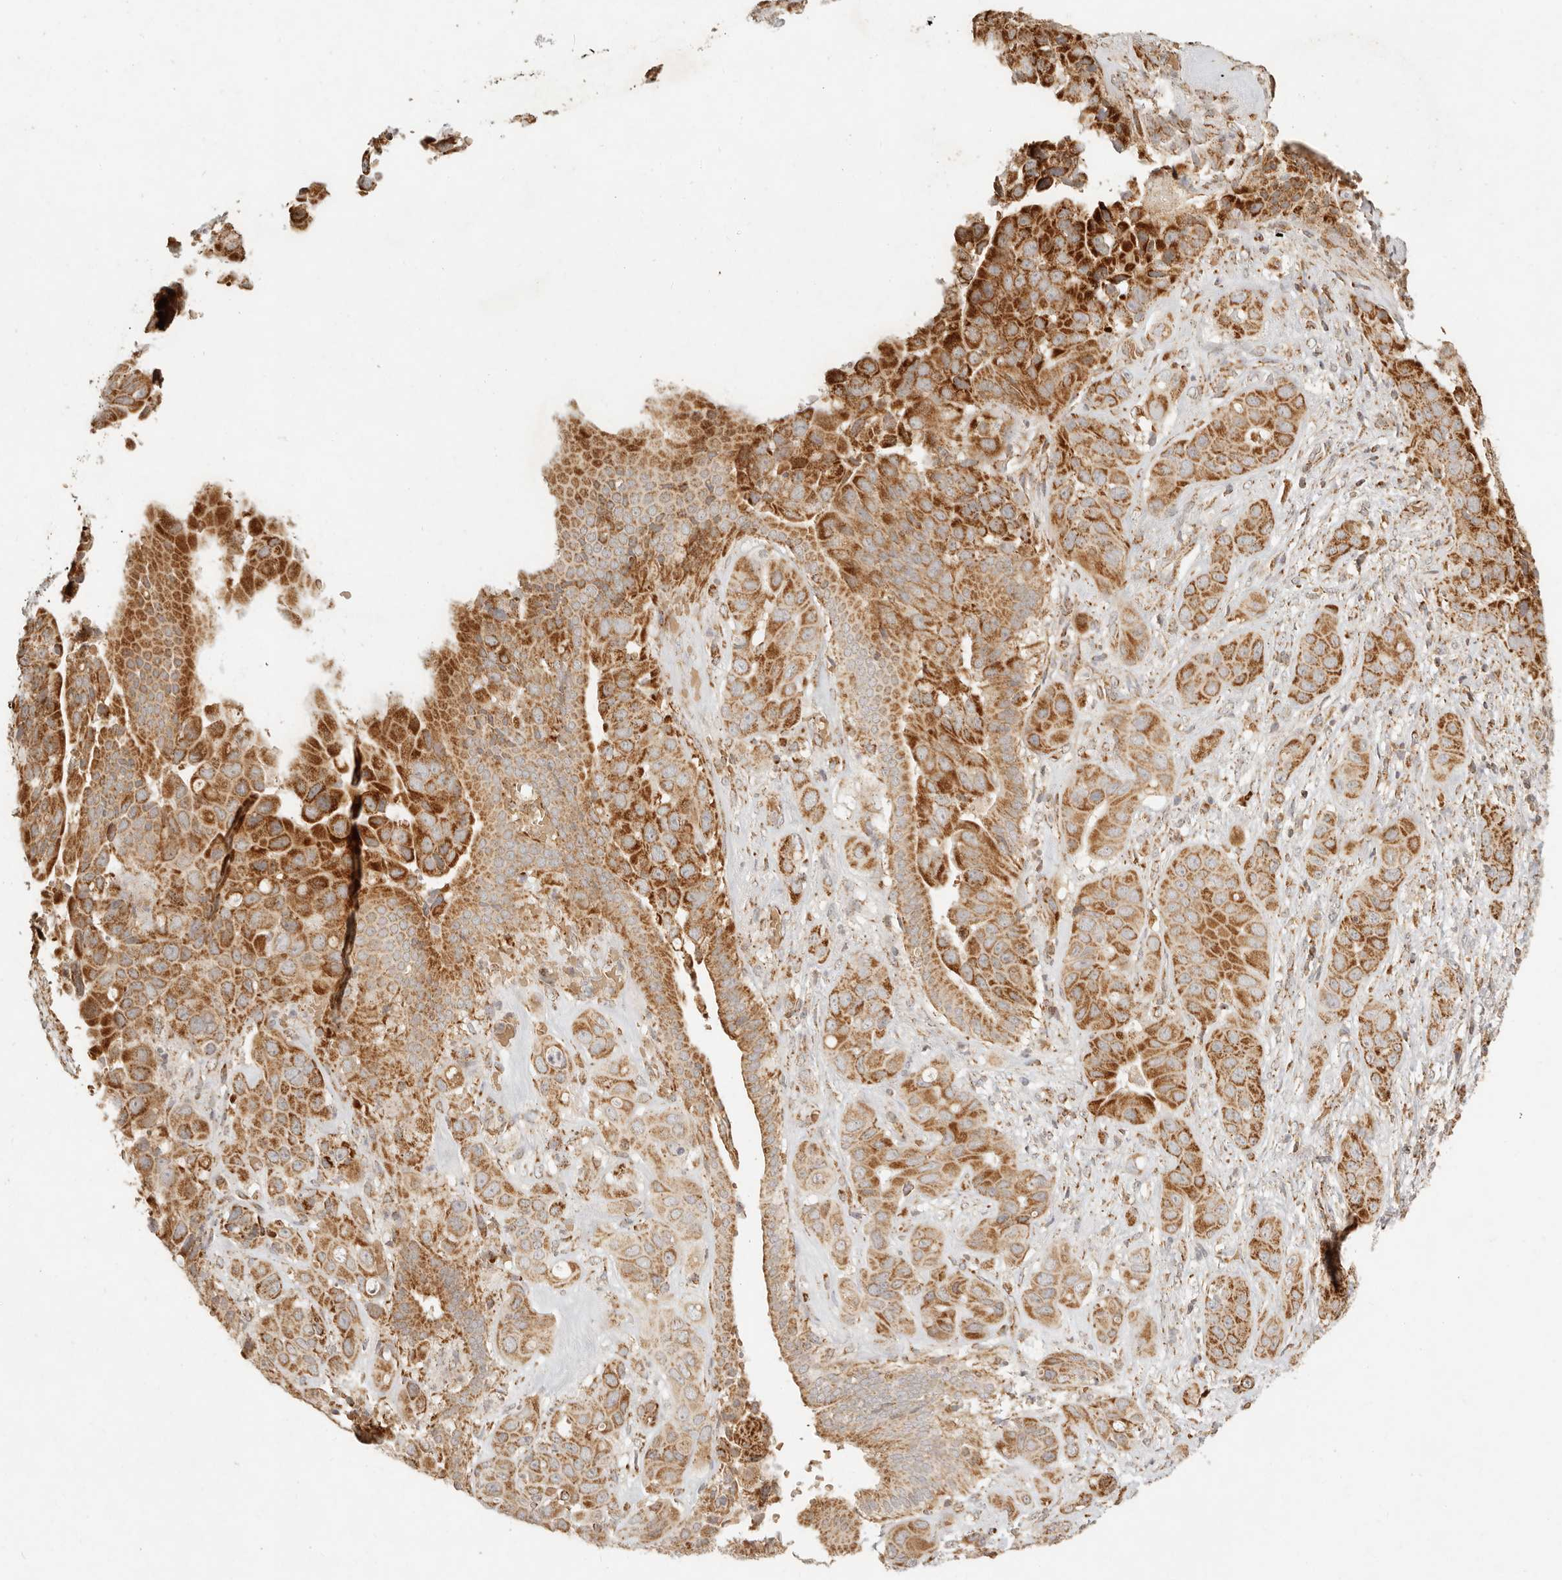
{"staining": {"intensity": "moderate", "quantity": ">75%", "location": "cytoplasmic/membranous"}, "tissue": "liver cancer", "cell_type": "Tumor cells", "image_type": "cancer", "snomed": [{"axis": "morphology", "description": "Cholangiocarcinoma"}, {"axis": "topography", "description": "Liver"}], "caption": "Approximately >75% of tumor cells in liver cholangiocarcinoma reveal moderate cytoplasmic/membranous protein expression as visualized by brown immunohistochemical staining.", "gene": "MRPL55", "patient": {"sex": "female", "age": 52}}